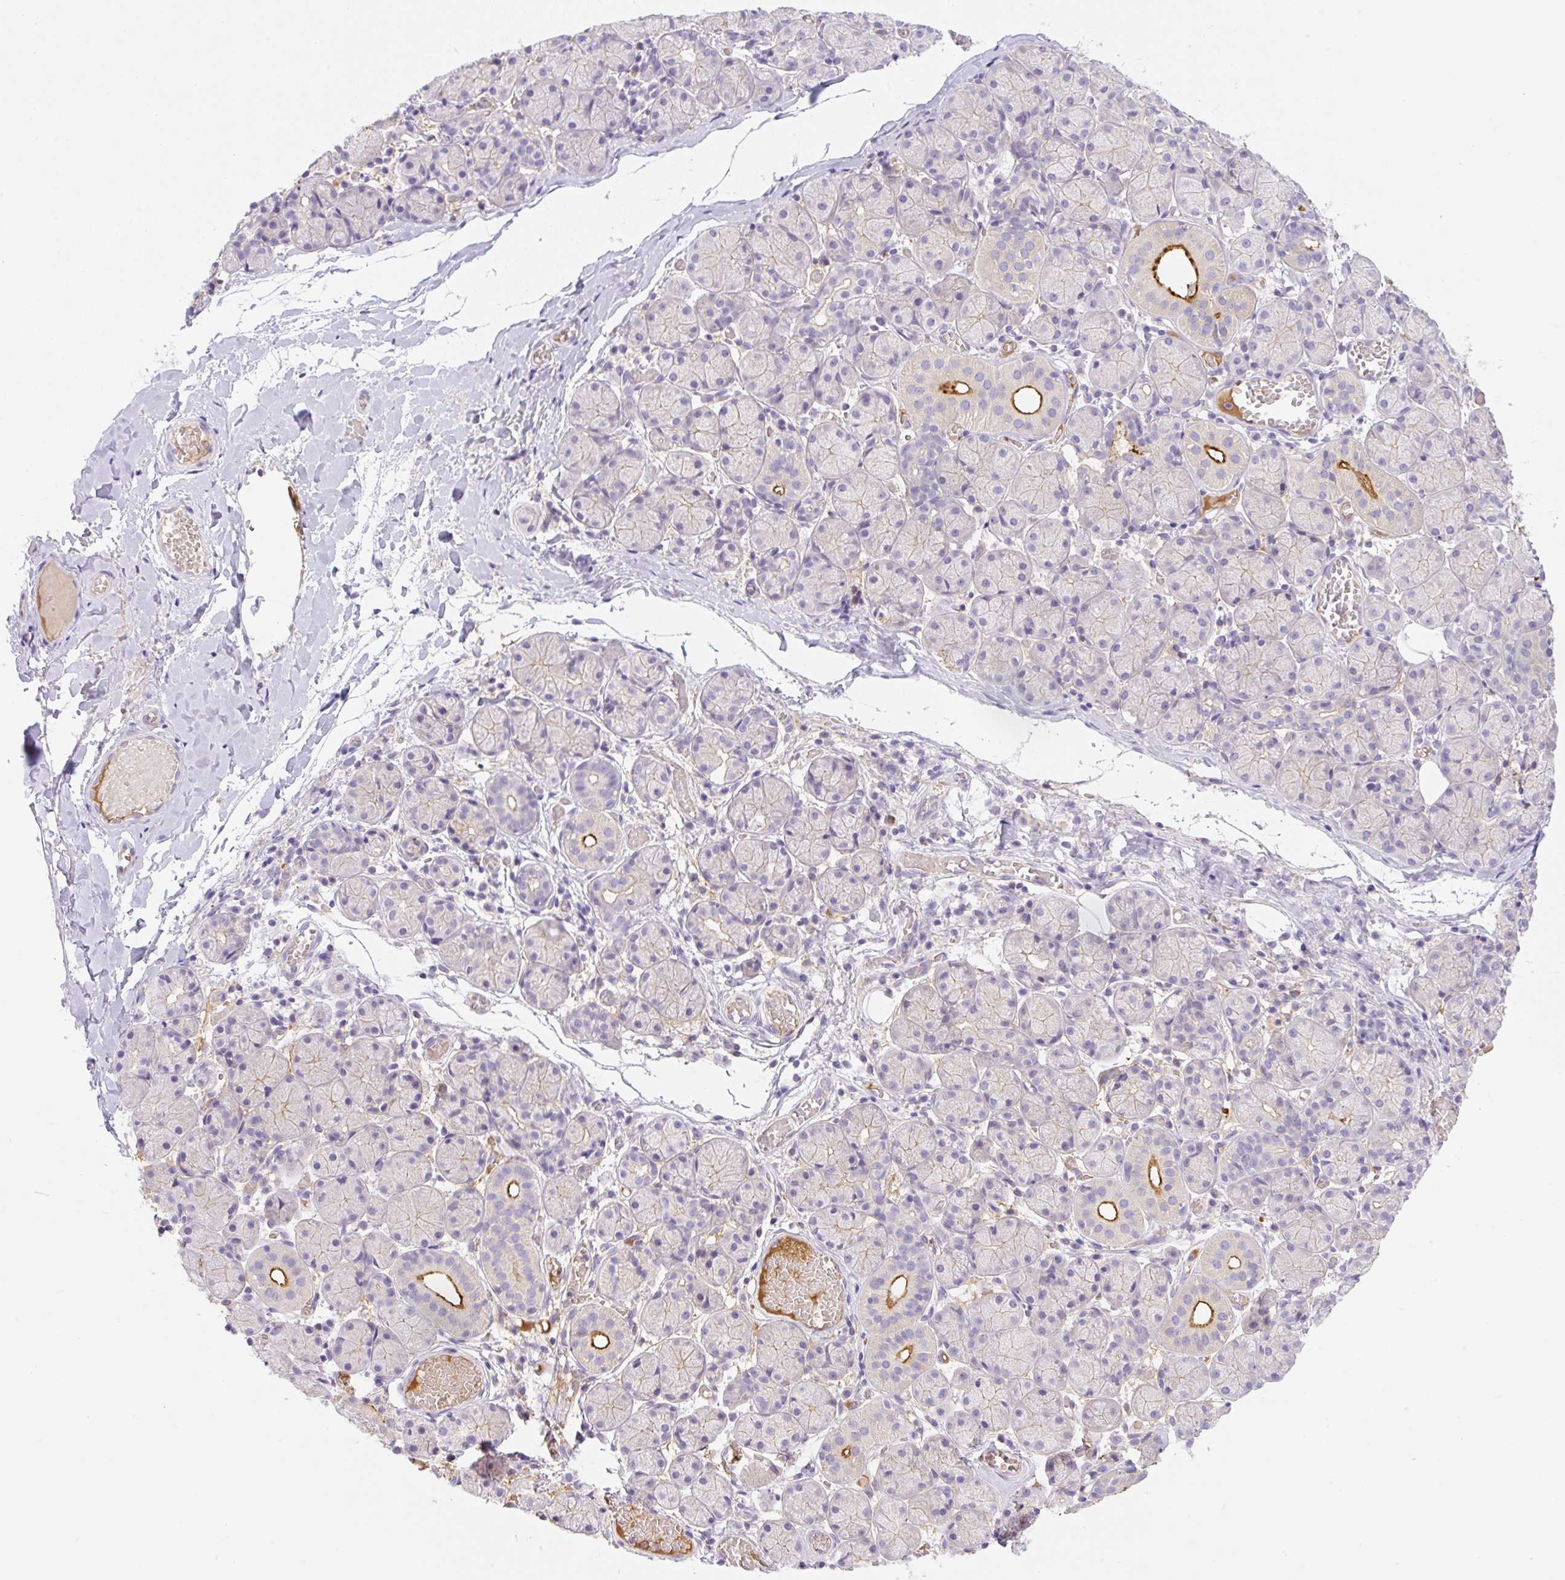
{"staining": {"intensity": "strong", "quantity": "<25%", "location": "cytoplasmic/membranous"}, "tissue": "salivary gland", "cell_type": "Glandular cells", "image_type": "normal", "snomed": [{"axis": "morphology", "description": "Normal tissue, NOS"}, {"axis": "topography", "description": "Salivary gland"}], "caption": "Immunohistochemistry (IHC) of benign human salivary gland demonstrates medium levels of strong cytoplasmic/membranous positivity in approximately <25% of glandular cells. The staining was performed using DAB, with brown indicating positive protein expression. Nuclei are stained blue with hematoxylin.", "gene": "DENND5A", "patient": {"sex": "female", "age": 24}}